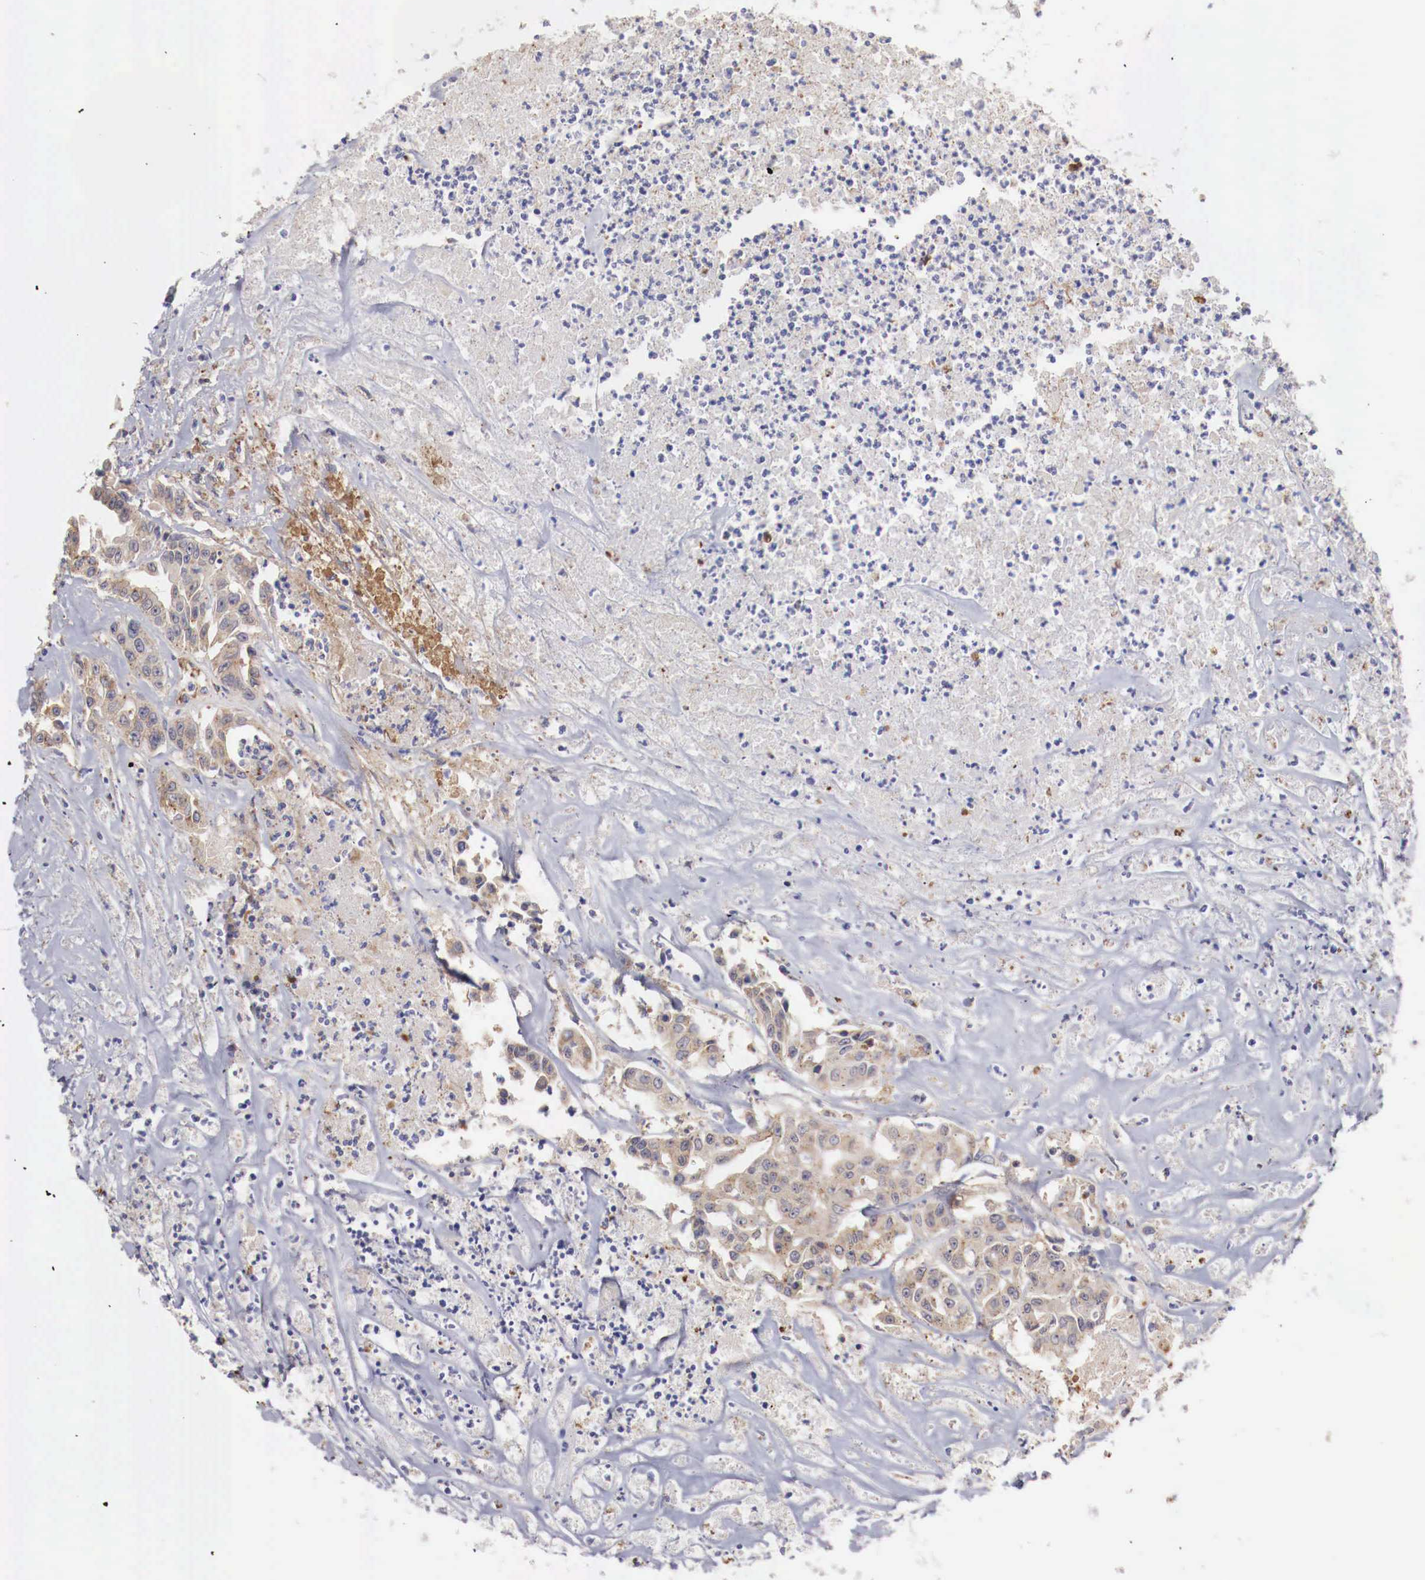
{"staining": {"intensity": "moderate", "quantity": "25%-75%", "location": "cytoplasmic/membranous"}, "tissue": "colorectal cancer", "cell_type": "Tumor cells", "image_type": "cancer", "snomed": [{"axis": "morphology", "description": "Adenocarcinoma, NOS"}, {"axis": "topography", "description": "Colon"}], "caption": "This histopathology image demonstrates colorectal adenocarcinoma stained with immunohistochemistry (IHC) to label a protein in brown. The cytoplasmic/membranous of tumor cells show moderate positivity for the protein. Nuclei are counter-stained blue.", "gene": "PITPNA", "patient": {"sex": "female", "age": 70}}